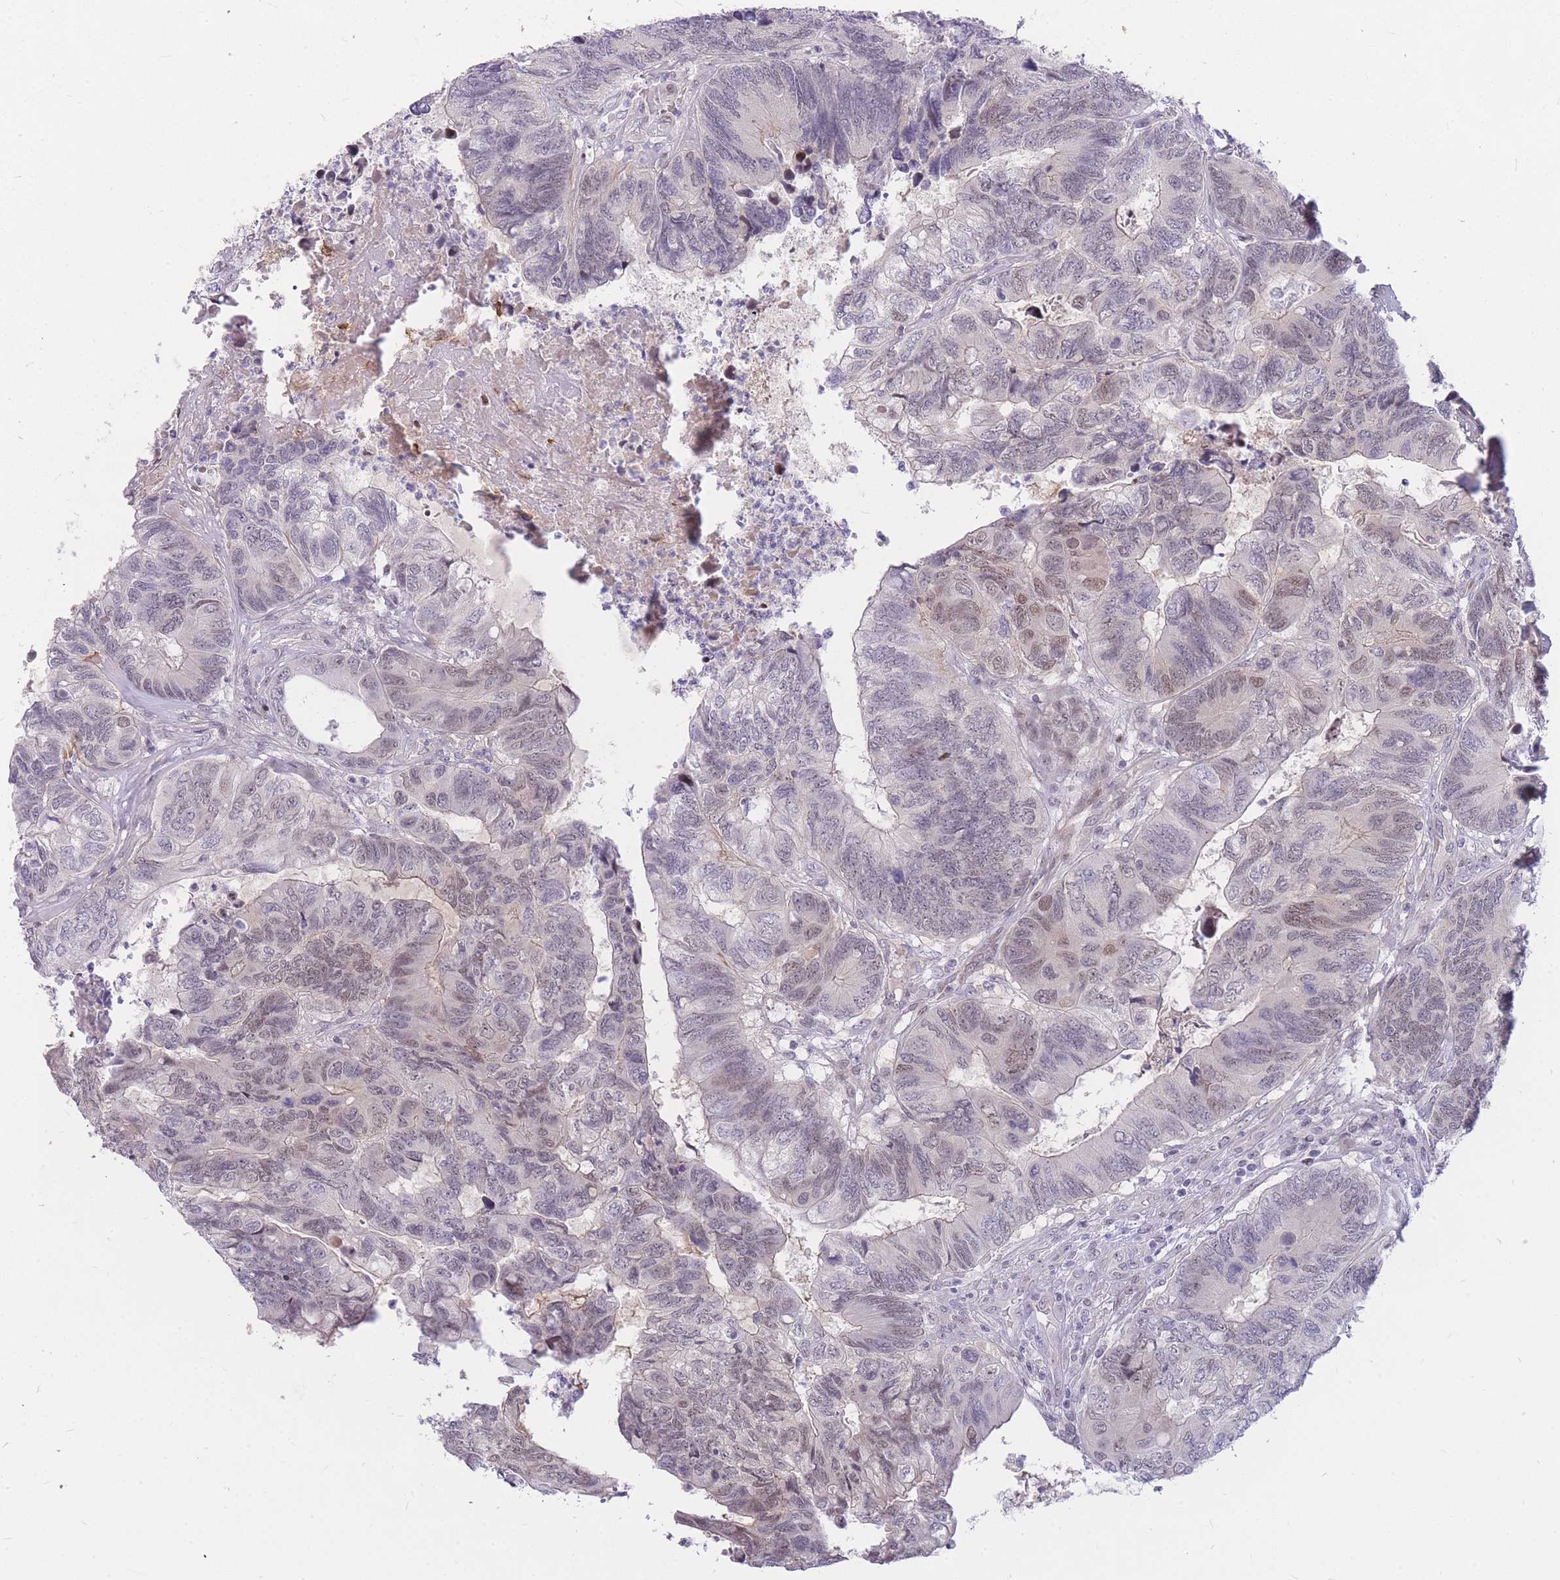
{"staining": {"intensity": "weak", "quantity": "25%-75%", "location": "nuclear"}, "tissue": "colorectal cancer", "cell_type": "Tumor cells", "image_type": "cancer", "snomed": [{"axis": "morphology", "description": "Adenocarcinoma, NOS"}, {"axis": "topography", "description": "Colon"}], "caption": "Tumor cells demonstrate weak nuclear staining in approximately 25%-75% of cells in colorectal cancer.", "gene": "TLE2", "patient": {"sex": "female", "age": 67}}